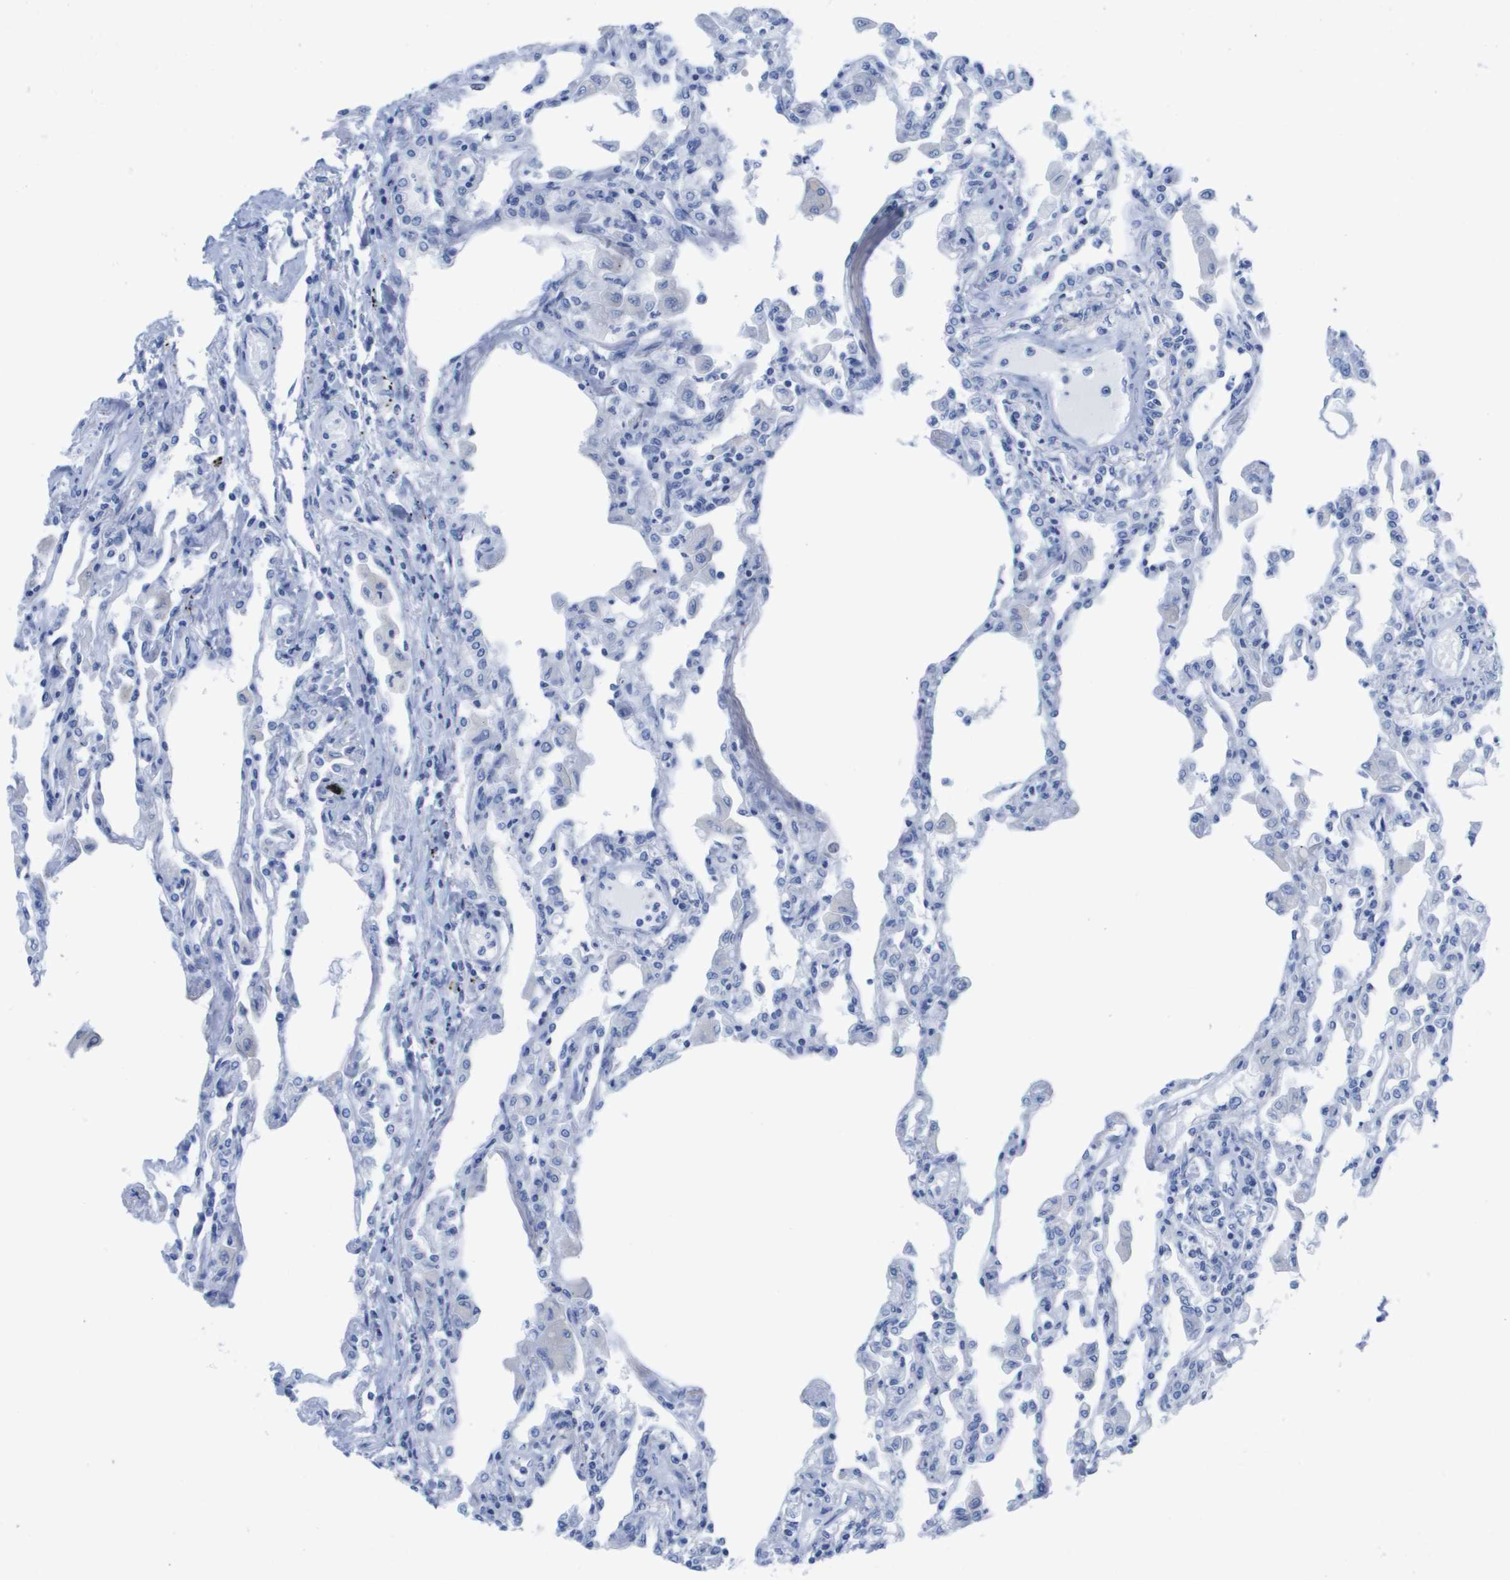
{"staining": {"intensity": "negative", "quantity": "none", "location": "none"}, "tissue": "lung", "cell_type": "Alveolar cells", "image_type": "normal", "snomed": [{"axis": "morphology", "description": "Normal tissue, NOS"}, {"axis": "topography", "description": "Bronchus"}, {"axis": "topography", "description": "Lung"}], "caption": "IHC micrograph of normal human lung stained for a protein (brown), which demonstrates no expression in alveolar cells. (Brightfield microscopy of DAB (3,3'-diaminobenzidine) immunohistochemistry at high magnification).", "gene": "KCNA3", "patient": {"sex": "female", "age": 49}}